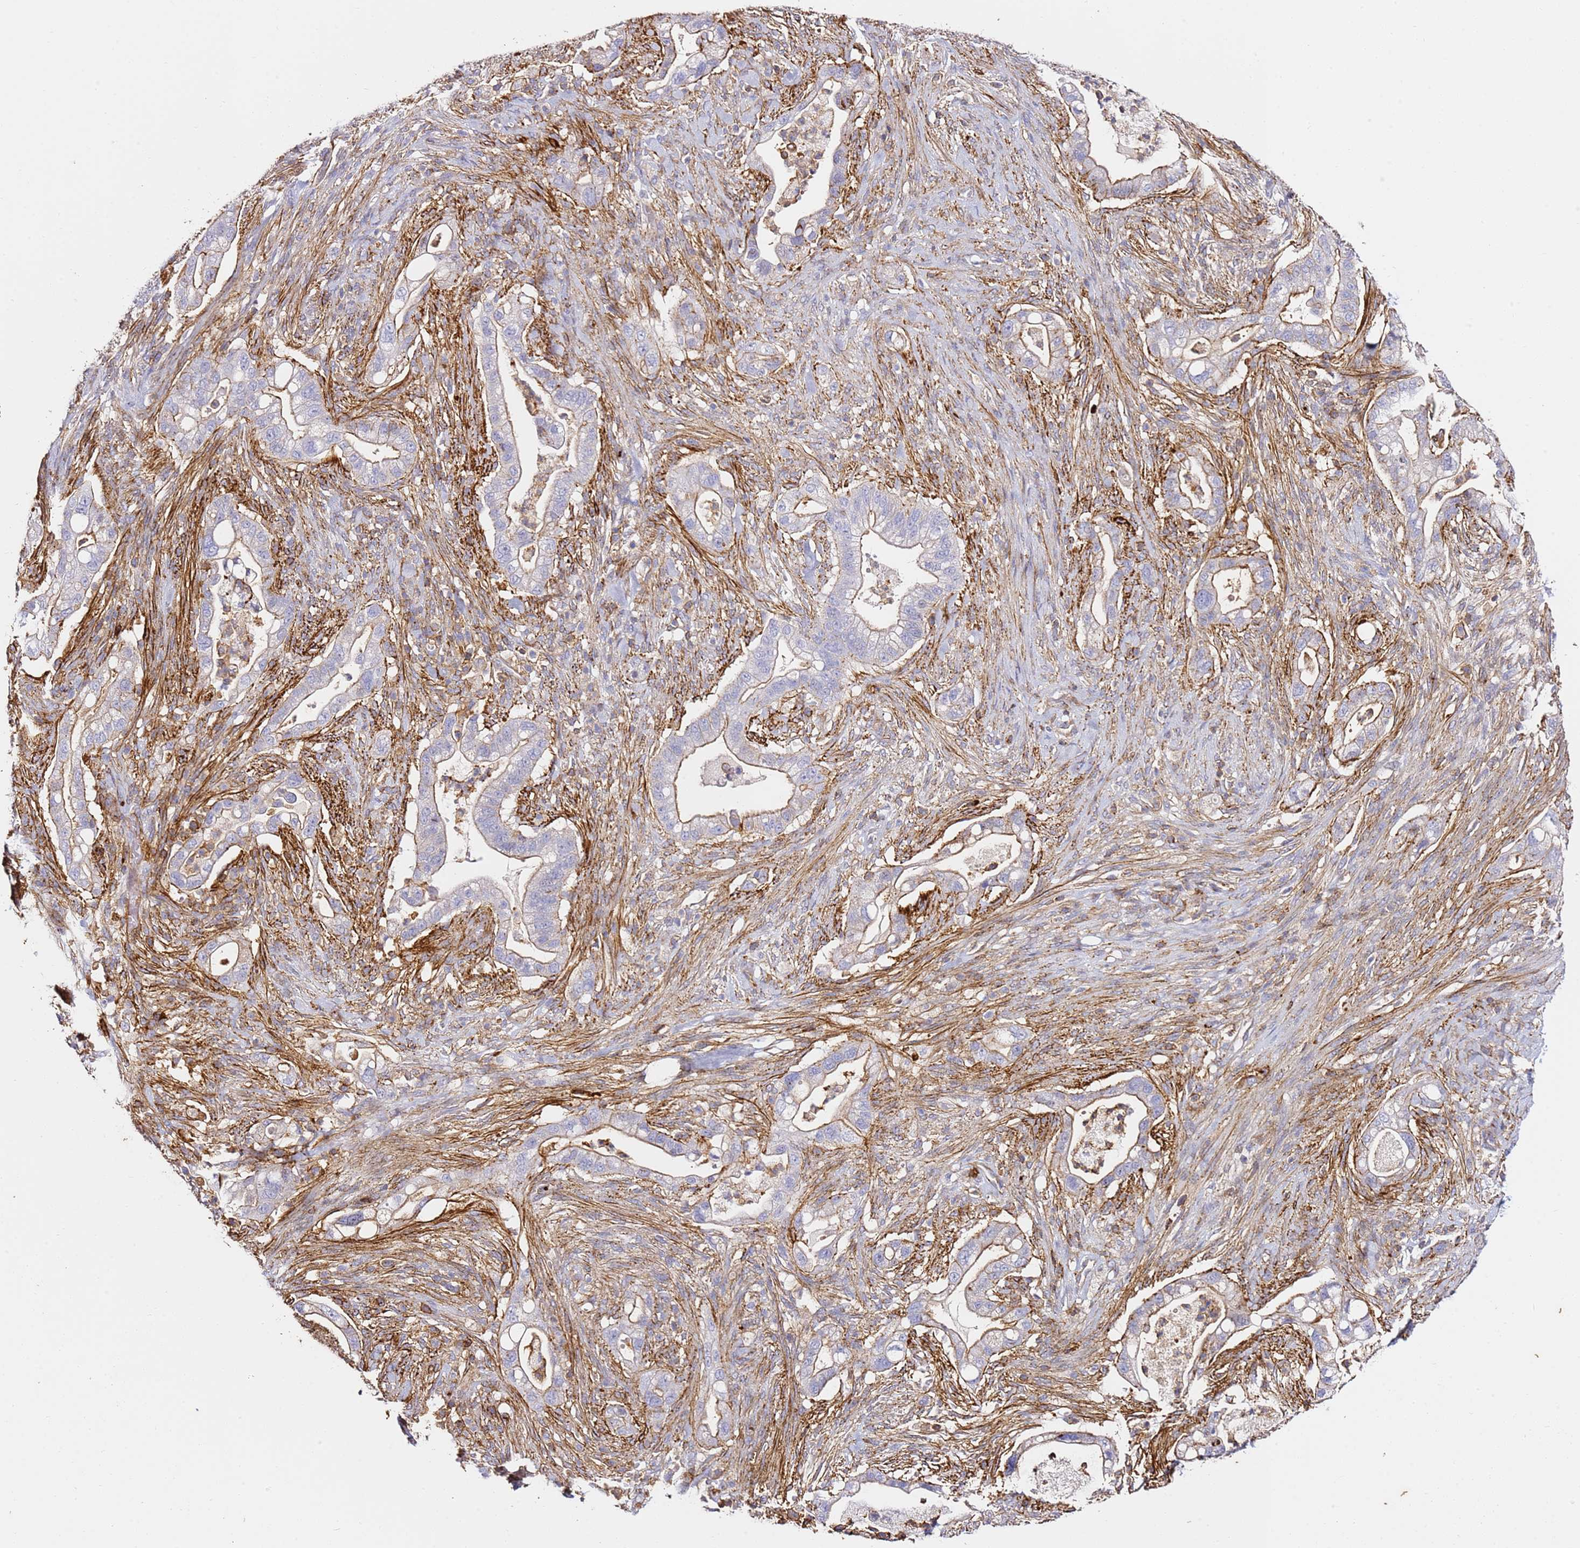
{"staining": {"intensity": "moderate", "quantity": "25%-75%", "location": "cytoplasmic/membranous"}, "tissue": "pancreatic cancer", "cell_type": "Tumor cells", "image_type": "cancer", "snomed": [{"axis": "morphology", "description": "Adenocarcinoma, NOS"}, {"axis": "topography", "description": "Pancreas"}], "caption": "Approximately 25%-75% of tumor cells in adenocarcinoma (pancreatic) reveal moderate cytoplasmic/membranous protein staining as visualized by brown immunohistochemical staining.", "gene": "ZNF671", "patient": {"sex": "male", "age": 44}}